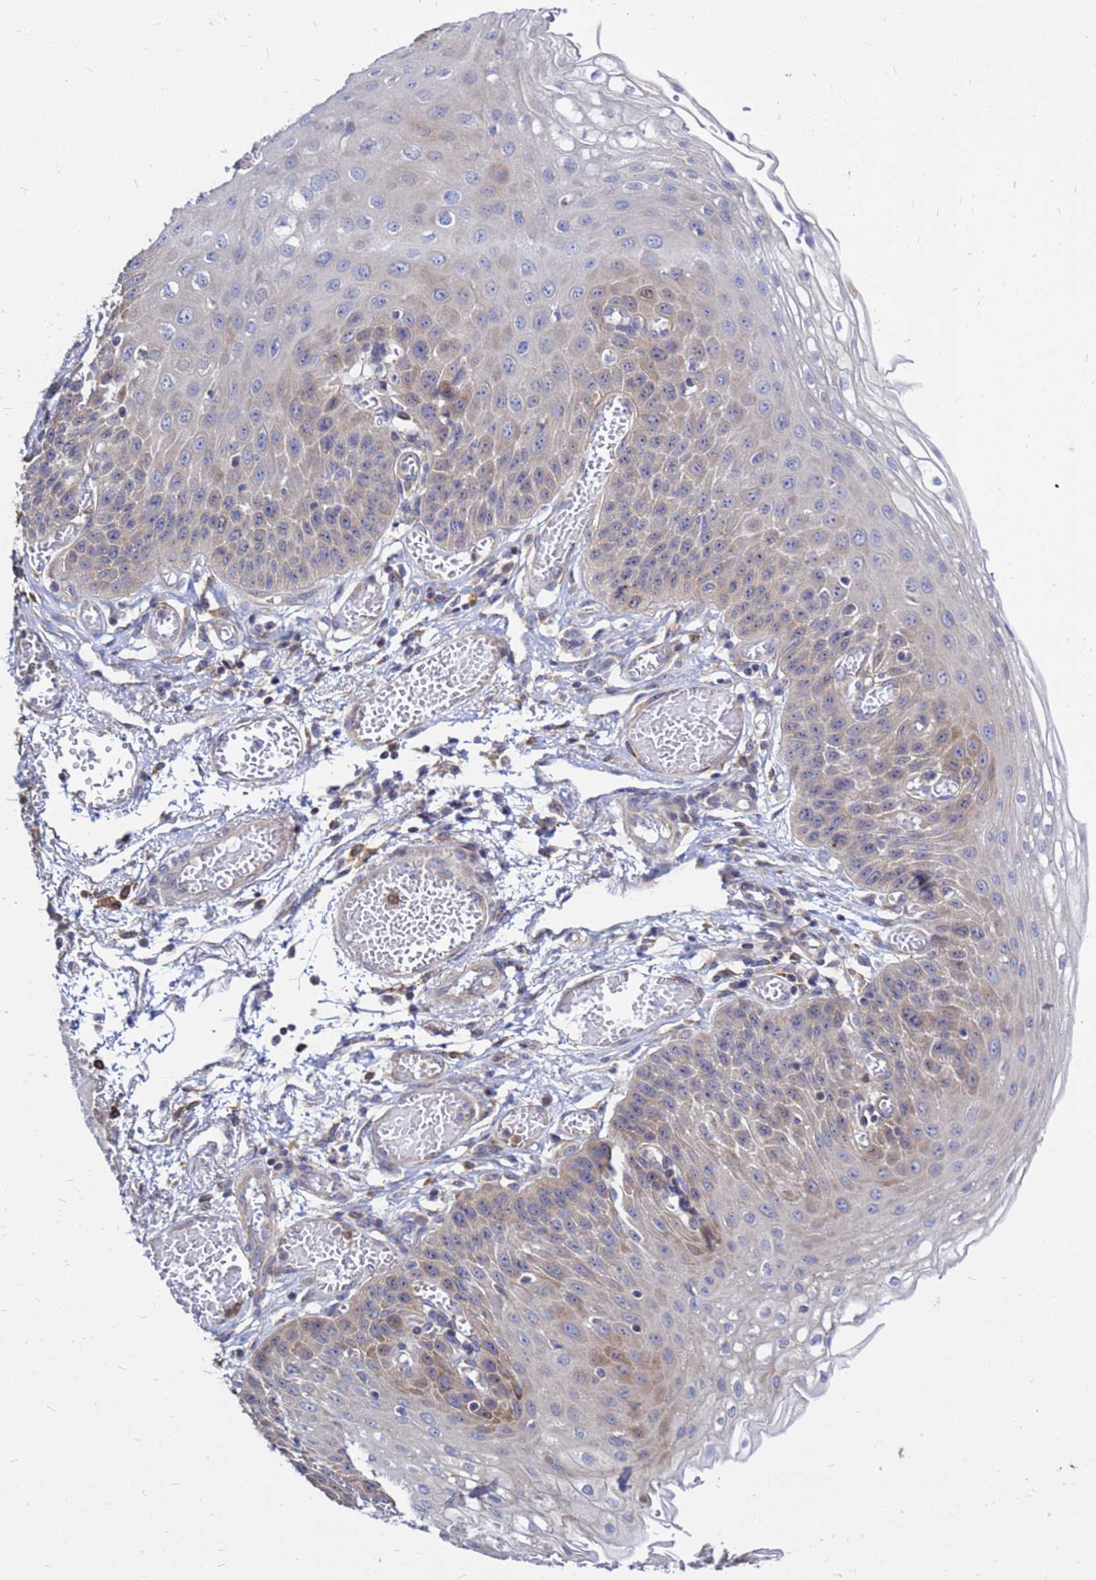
{"staining": {"intensity": "moderate", "quantity": "25%-75%", "location": "cytoplasmic/membranous"}, "tissue": "esophagus", "cell_type": "Squamous epithelial cells", "image_type": "normal", "snomed": [{"axis": "morphology", "description": "Normal tissue, NOS"}, {"axis": "topography", "description": "Esophagus"}], "caption": "Protein analysis of normal esophagus displays moderate cytoplasmic/membranous positivity in approximately 25%-75% of squamous epithelial cells. (DAB (3,3'-diaminobenzidine) = brown stain, brightfield microscopy at high magnification).", "gene": "MOB2", "patient": {"sex": "male", "age": 81}}